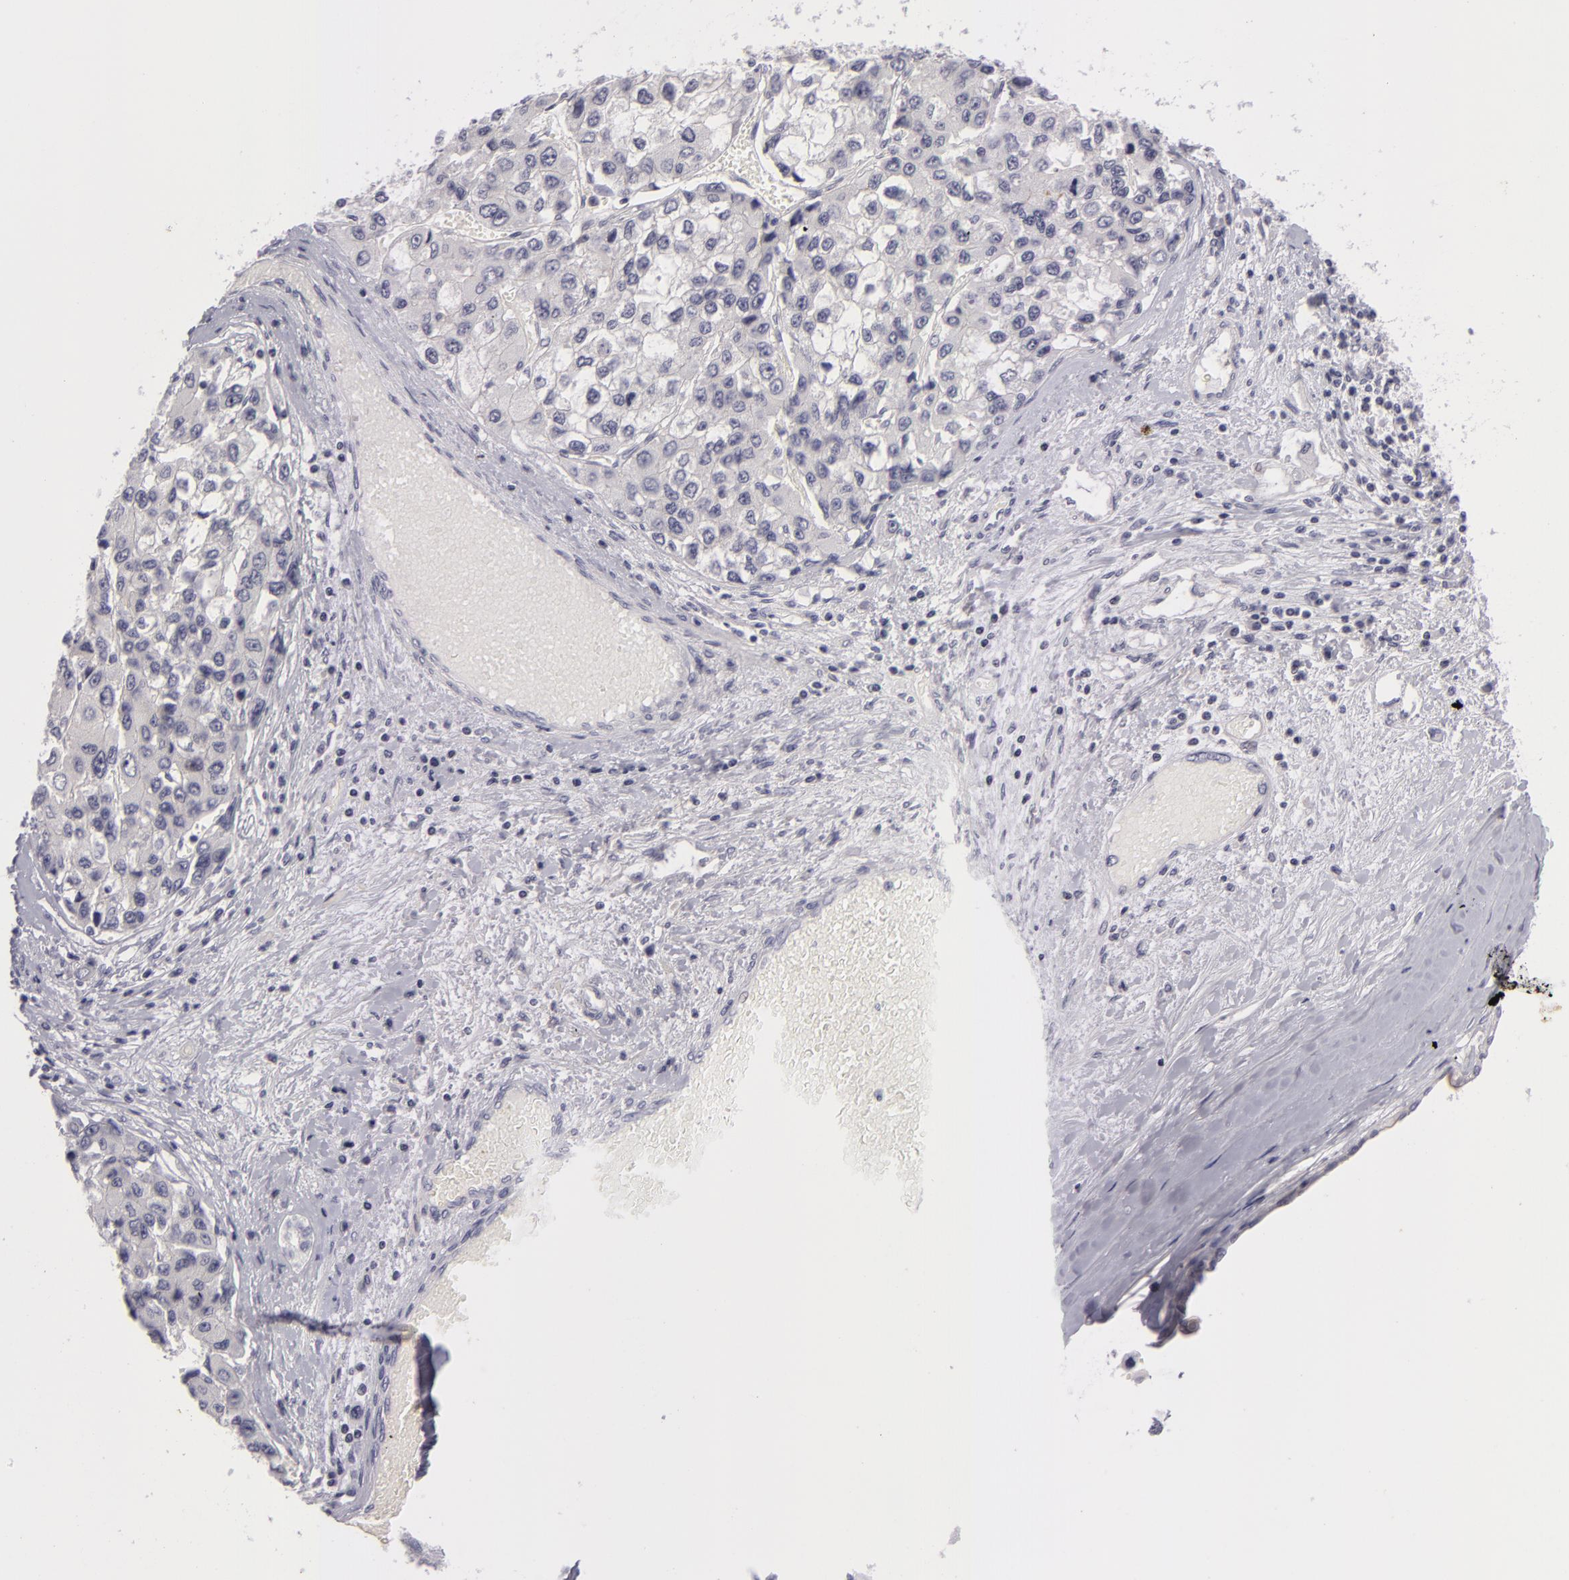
{"staining": {"intensity": "negative", "quantity": "none", "location": "none"}, "tissue": "liver cancer", "cell_type": "Tumor cells", "image_type": "cancer", "snomed": [{"axis": "morphology", "description": "Carcinoma, Hepatocellular, NOS"}, {"axis": "topography", "description": "Liver"}], "caption": "Image shows no significant protein staining in tumor cells of liver cancer.", "gene": "NLGN4X", "patient": {"sex": "female", "age": 66}}